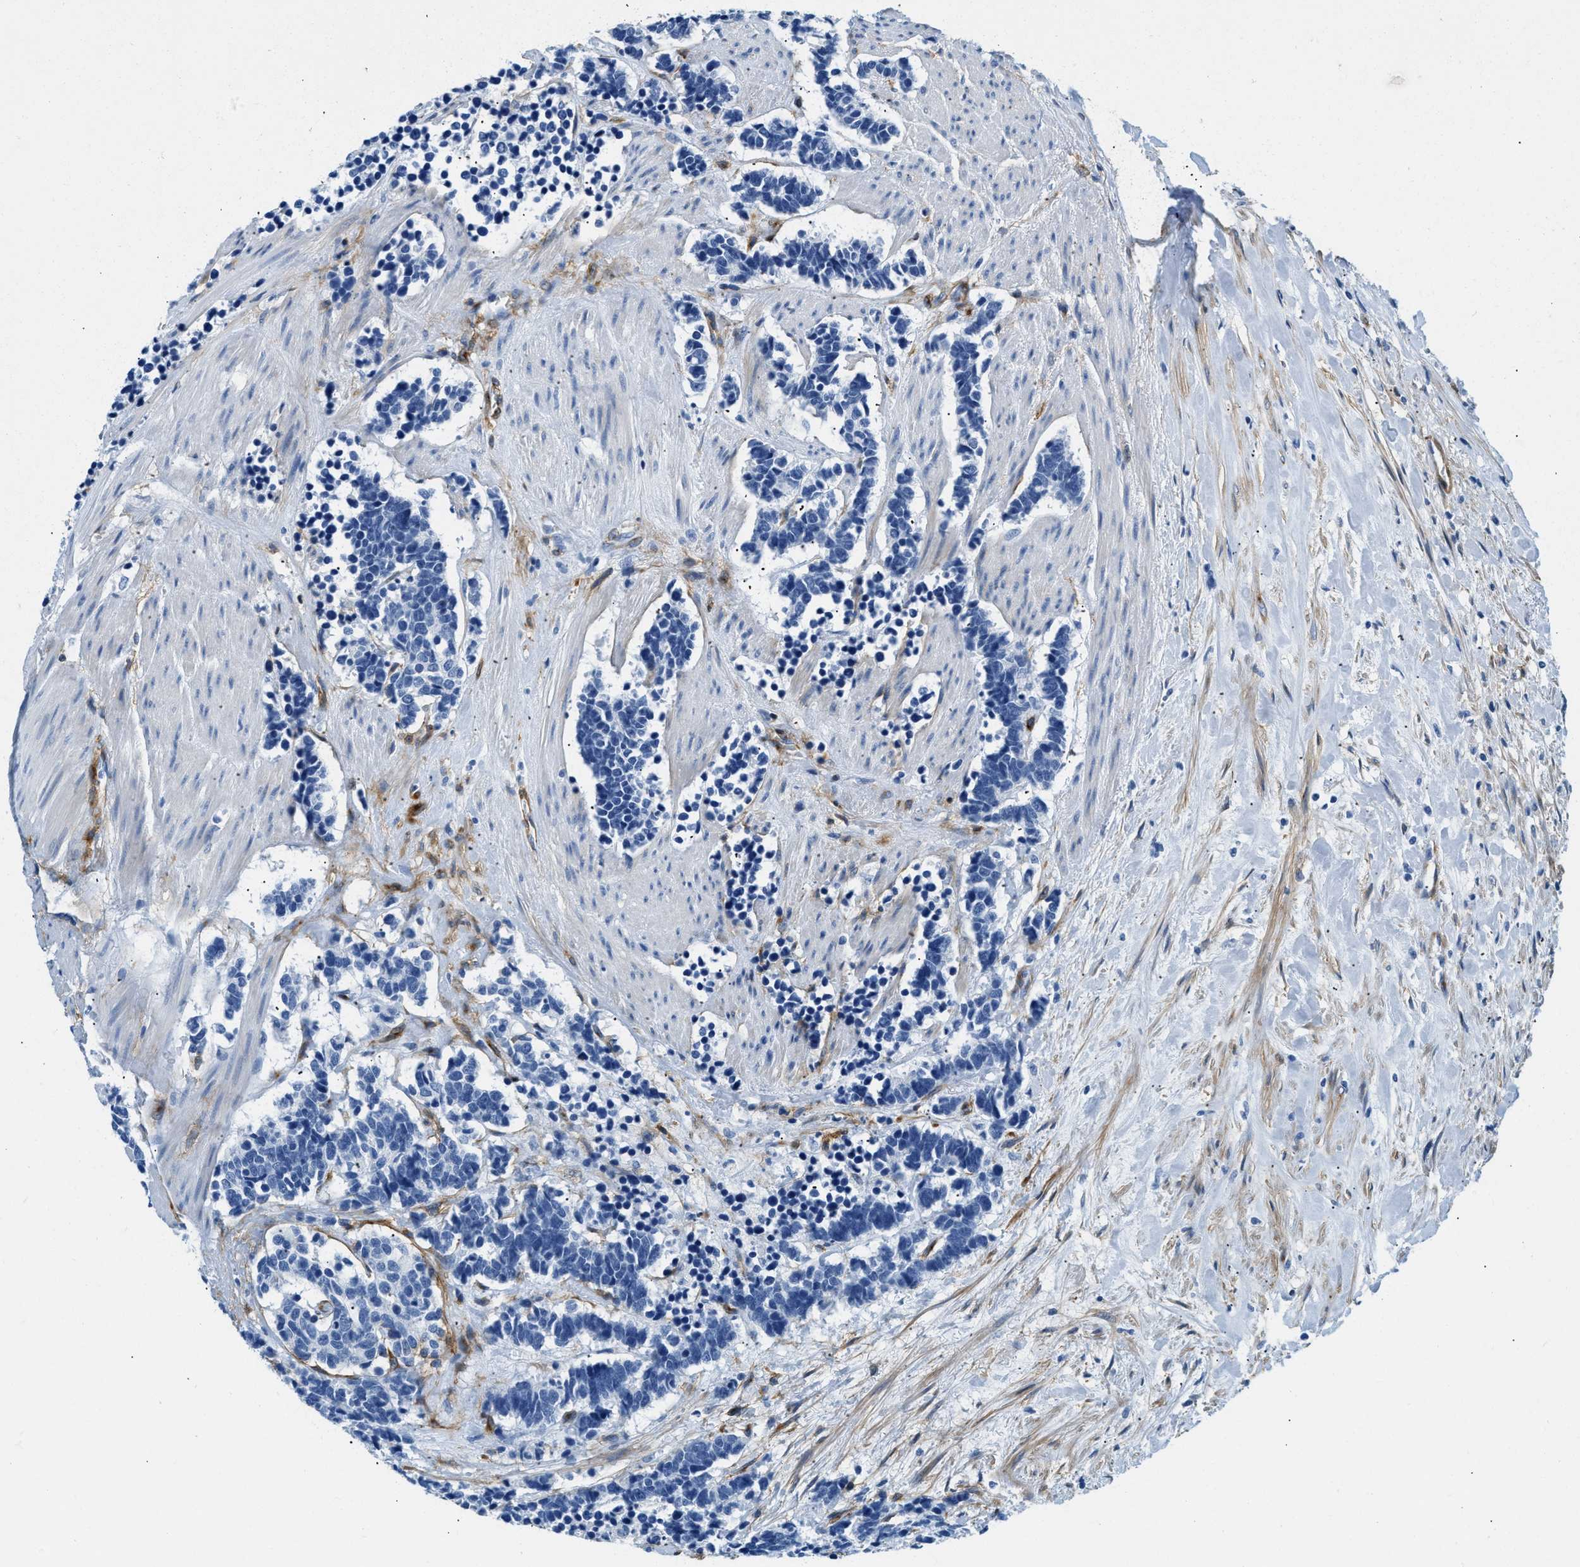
{"staining": {"intensity": "negative", "quantity": "none", "location": "none"}, "tissue": "carcinoid", "cell_type": "Tumor cells", "image_type": "cancer", "snomed": [{"axis": "morphology", "description": "Carcinoma, NOS"}, {"axis": "morphology", "description": "Carcinoid, malignant, NOS"}, {"axis": "topography", "description": "Urinary bladder"}], "caption": "DAB immunohistochemical staining of human carcinoid exhibits no significant expression in tumor cells.", "gene": "PDGFRB", "patient": {"sex": "male", "age": 57}}